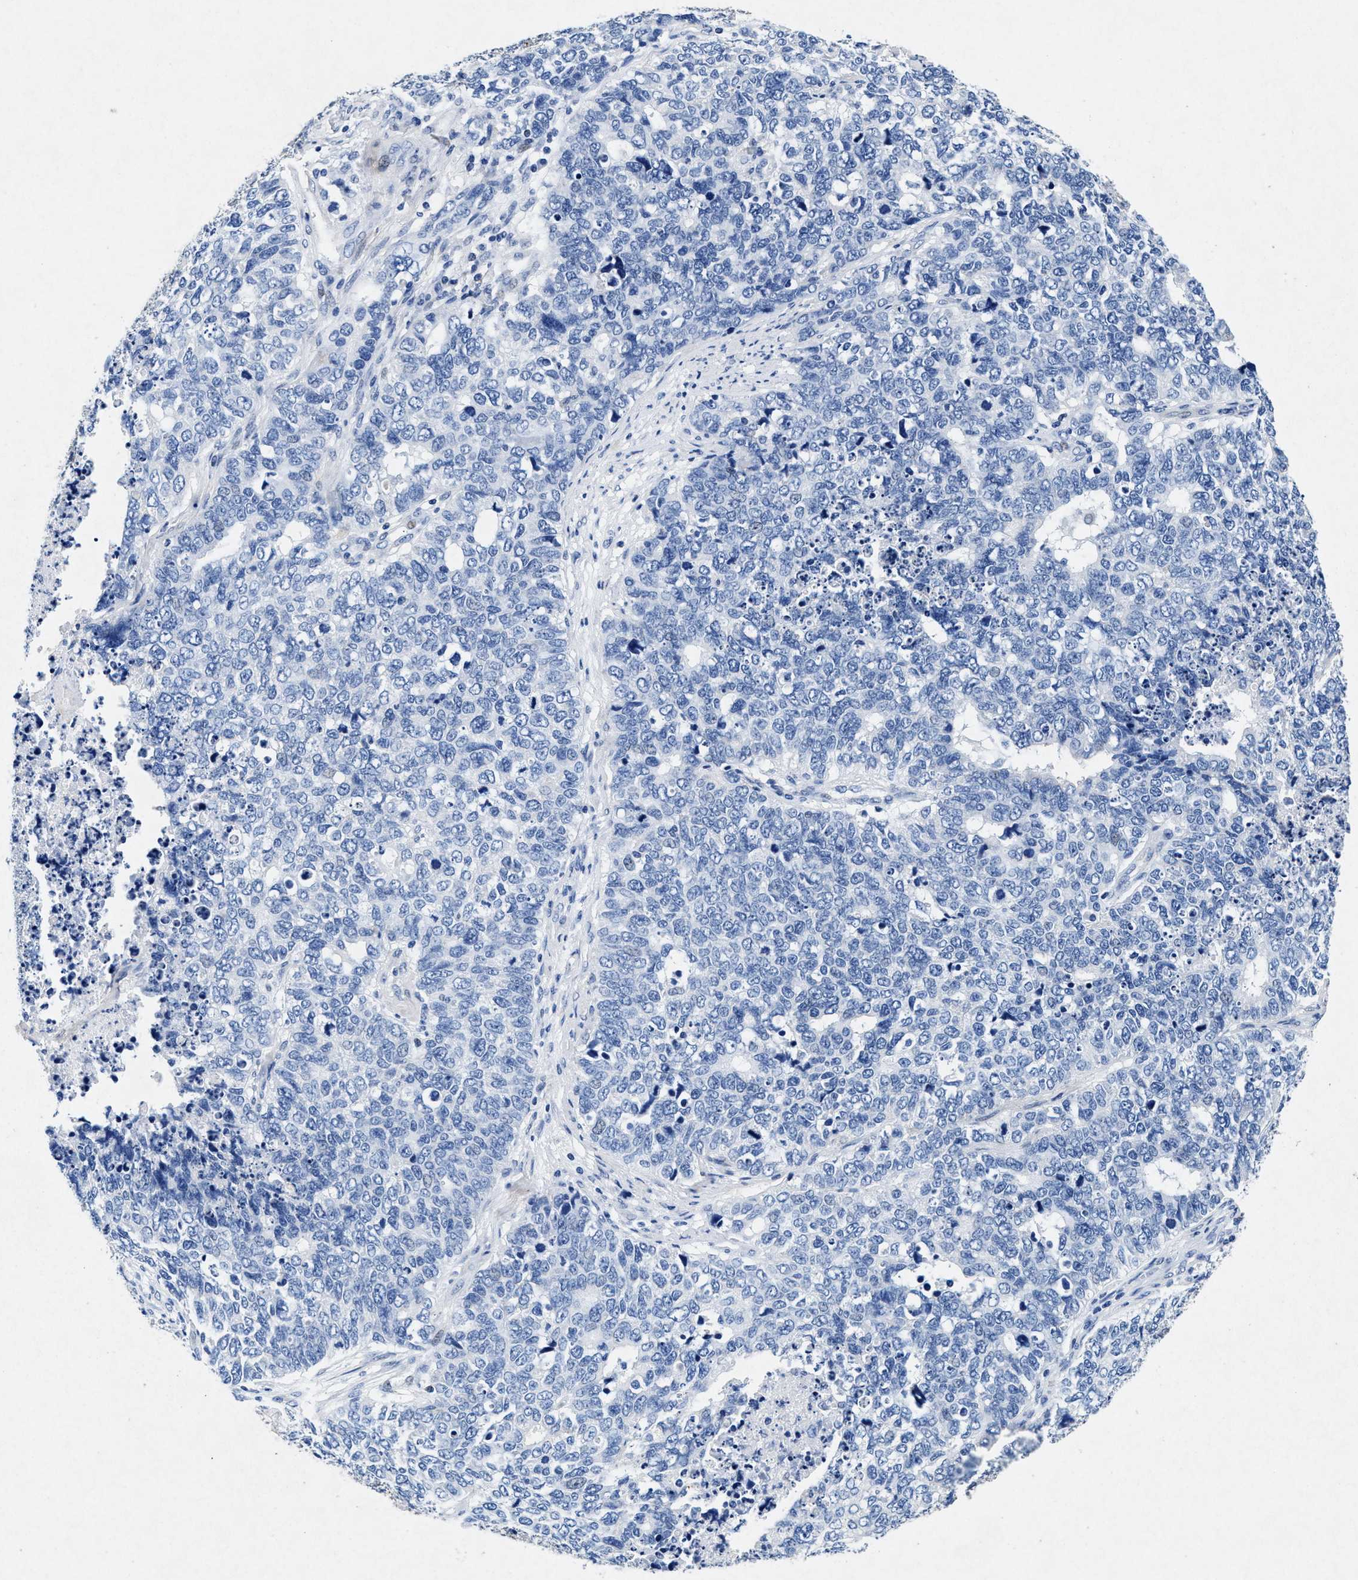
{"staining": {"intensity": "negative", "quantity": "none", "location": "none"}, "tissue": "cervical cancer", "cell_type": "Tumor cells", "image_type": "cancer", "snomed": [{"axis": "morphology", "description": "Squamous cell carcinoma, NOS"}, {"axis": "topography", "description": "Cervix"}], "caption": "Immunohistochemistry (IHC) of cervical cancer displays no expression in tumor cells.", "gene": "MAP6", "patient": {"sex": "female", "age": 63}}